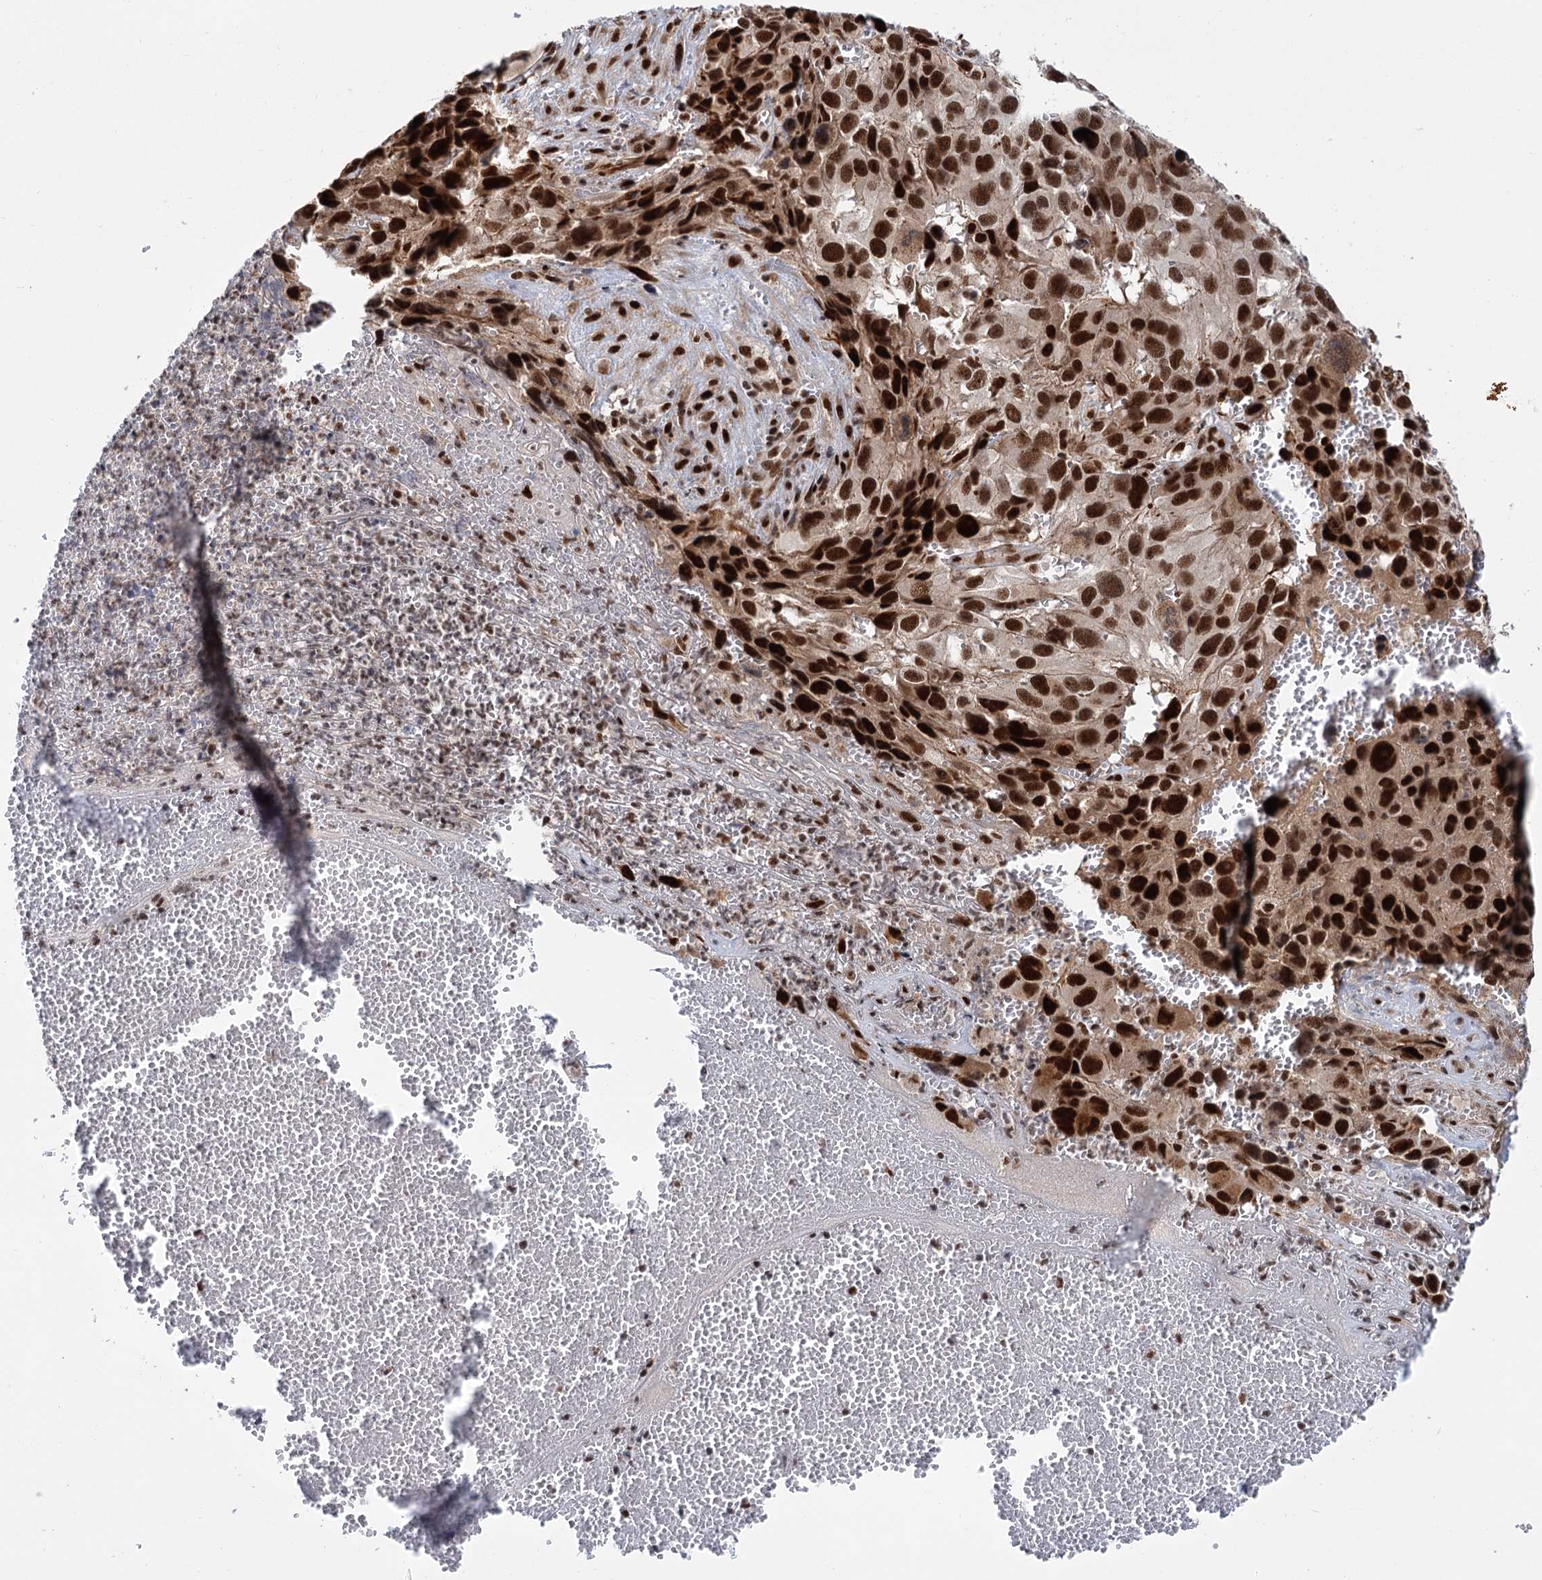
{"staining": {"intensity": "strong", "quantity": ">75%", "location": "cytoplasmic/membranous,nuclear"}, "tissue": "melanoma", "cell_type": "Tumor cells", "image_type": "cancer", "snomed": [{"axis": "morphology", "description": "Malignant melanoma, NOS"}, {"axis": "topography", "description": "Skin"}], "caption": "This image exhibits IHC staining of human melanoma, with high strong cytoplasmic/membranous and nuclear staining in about >75% of tumor cells.", "gene": "WBP4", "patient": {"sex": "male", "age": 84}}